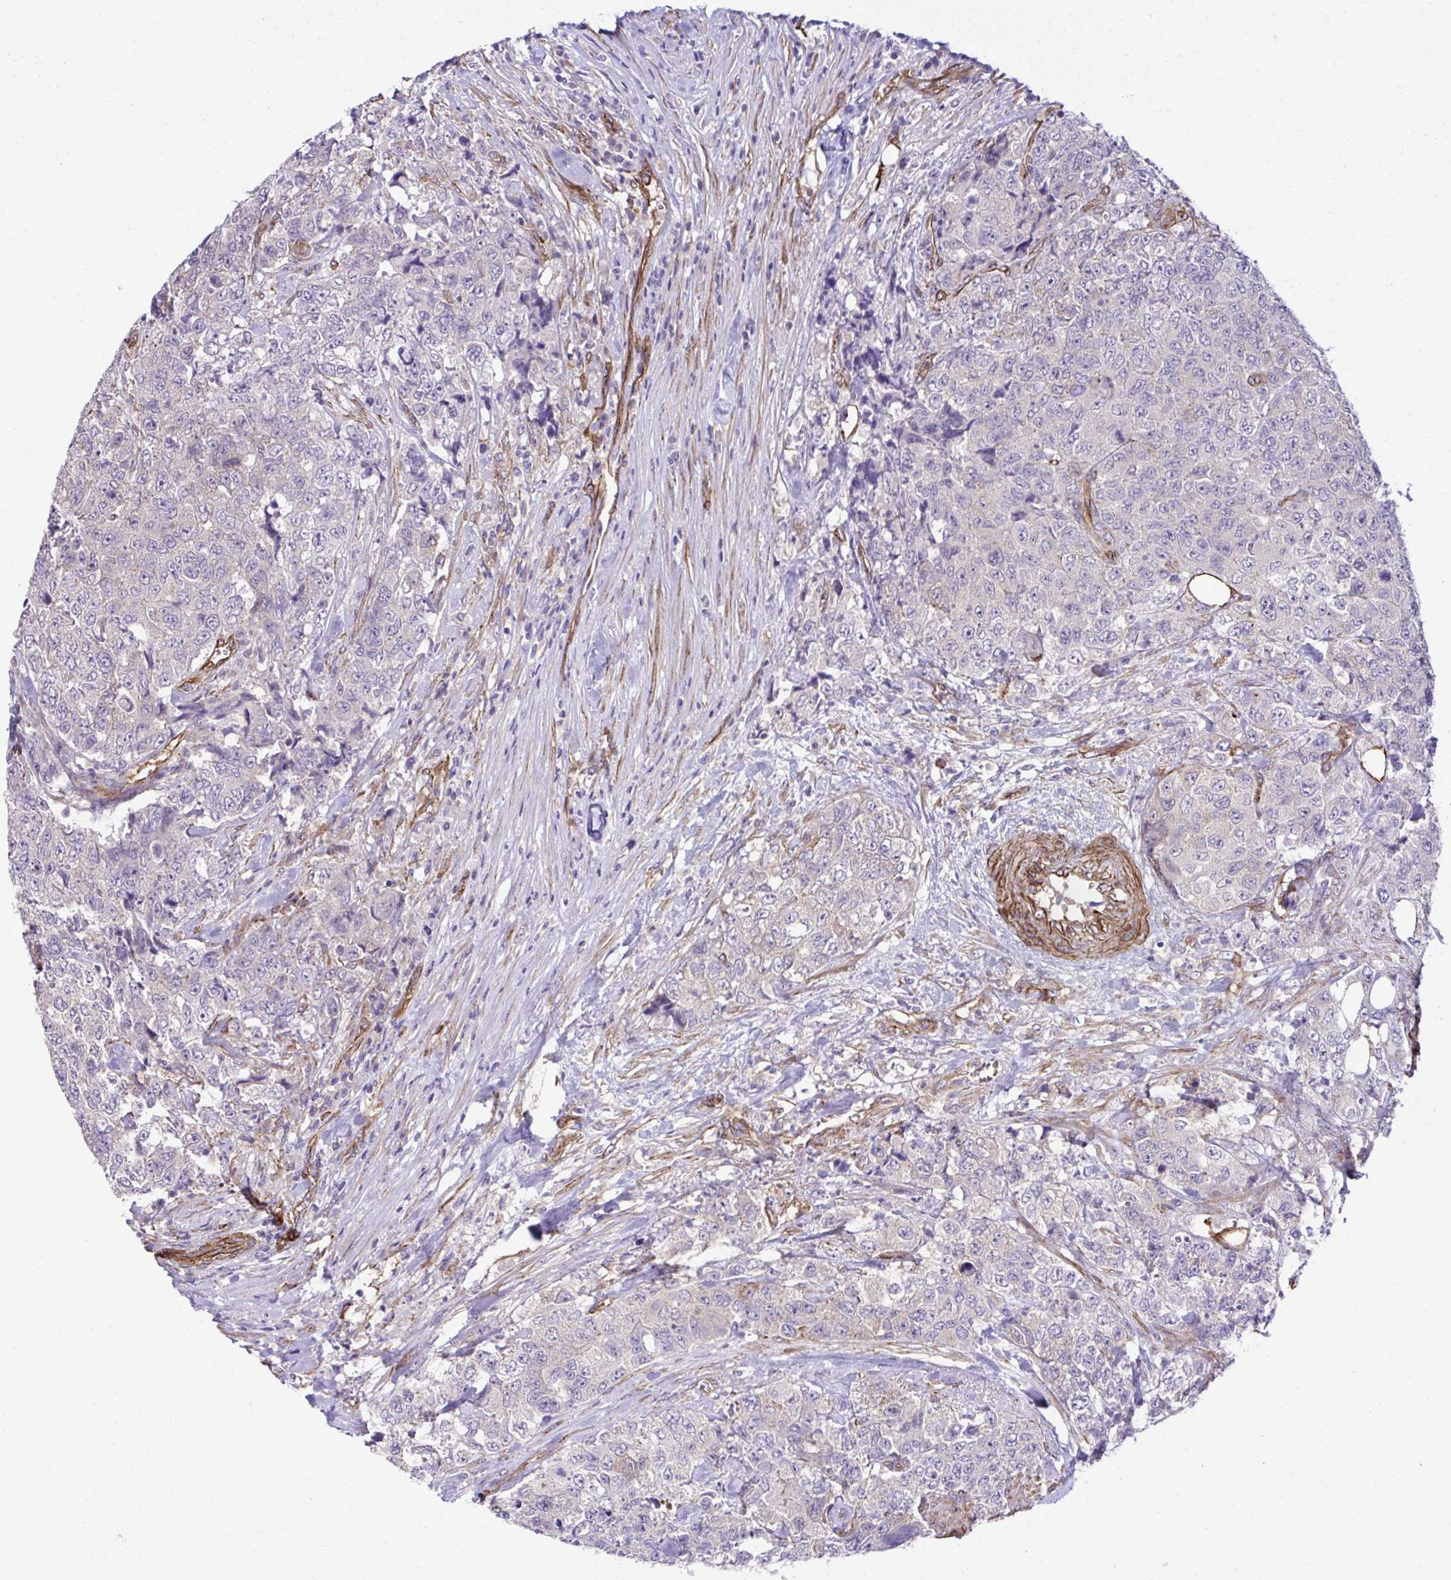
{"staining": {"intensity": "negative", "quantity": "none", "location": "none"}, "tissue": "urothelial cancer", "cell_type": "Tumor cells", "image_type": "cancer", "snomed": [{"axis": "morphology", "description": "Urothelial carcinoma, High grade"}, {"axis": "topography", "description": "Urinary bladder"}], "caption": "Tumor cells show no significant protein staining in urothelial cancer.", "gene": "TRIM52", "patient": {"sex": "female", "age": 78}}